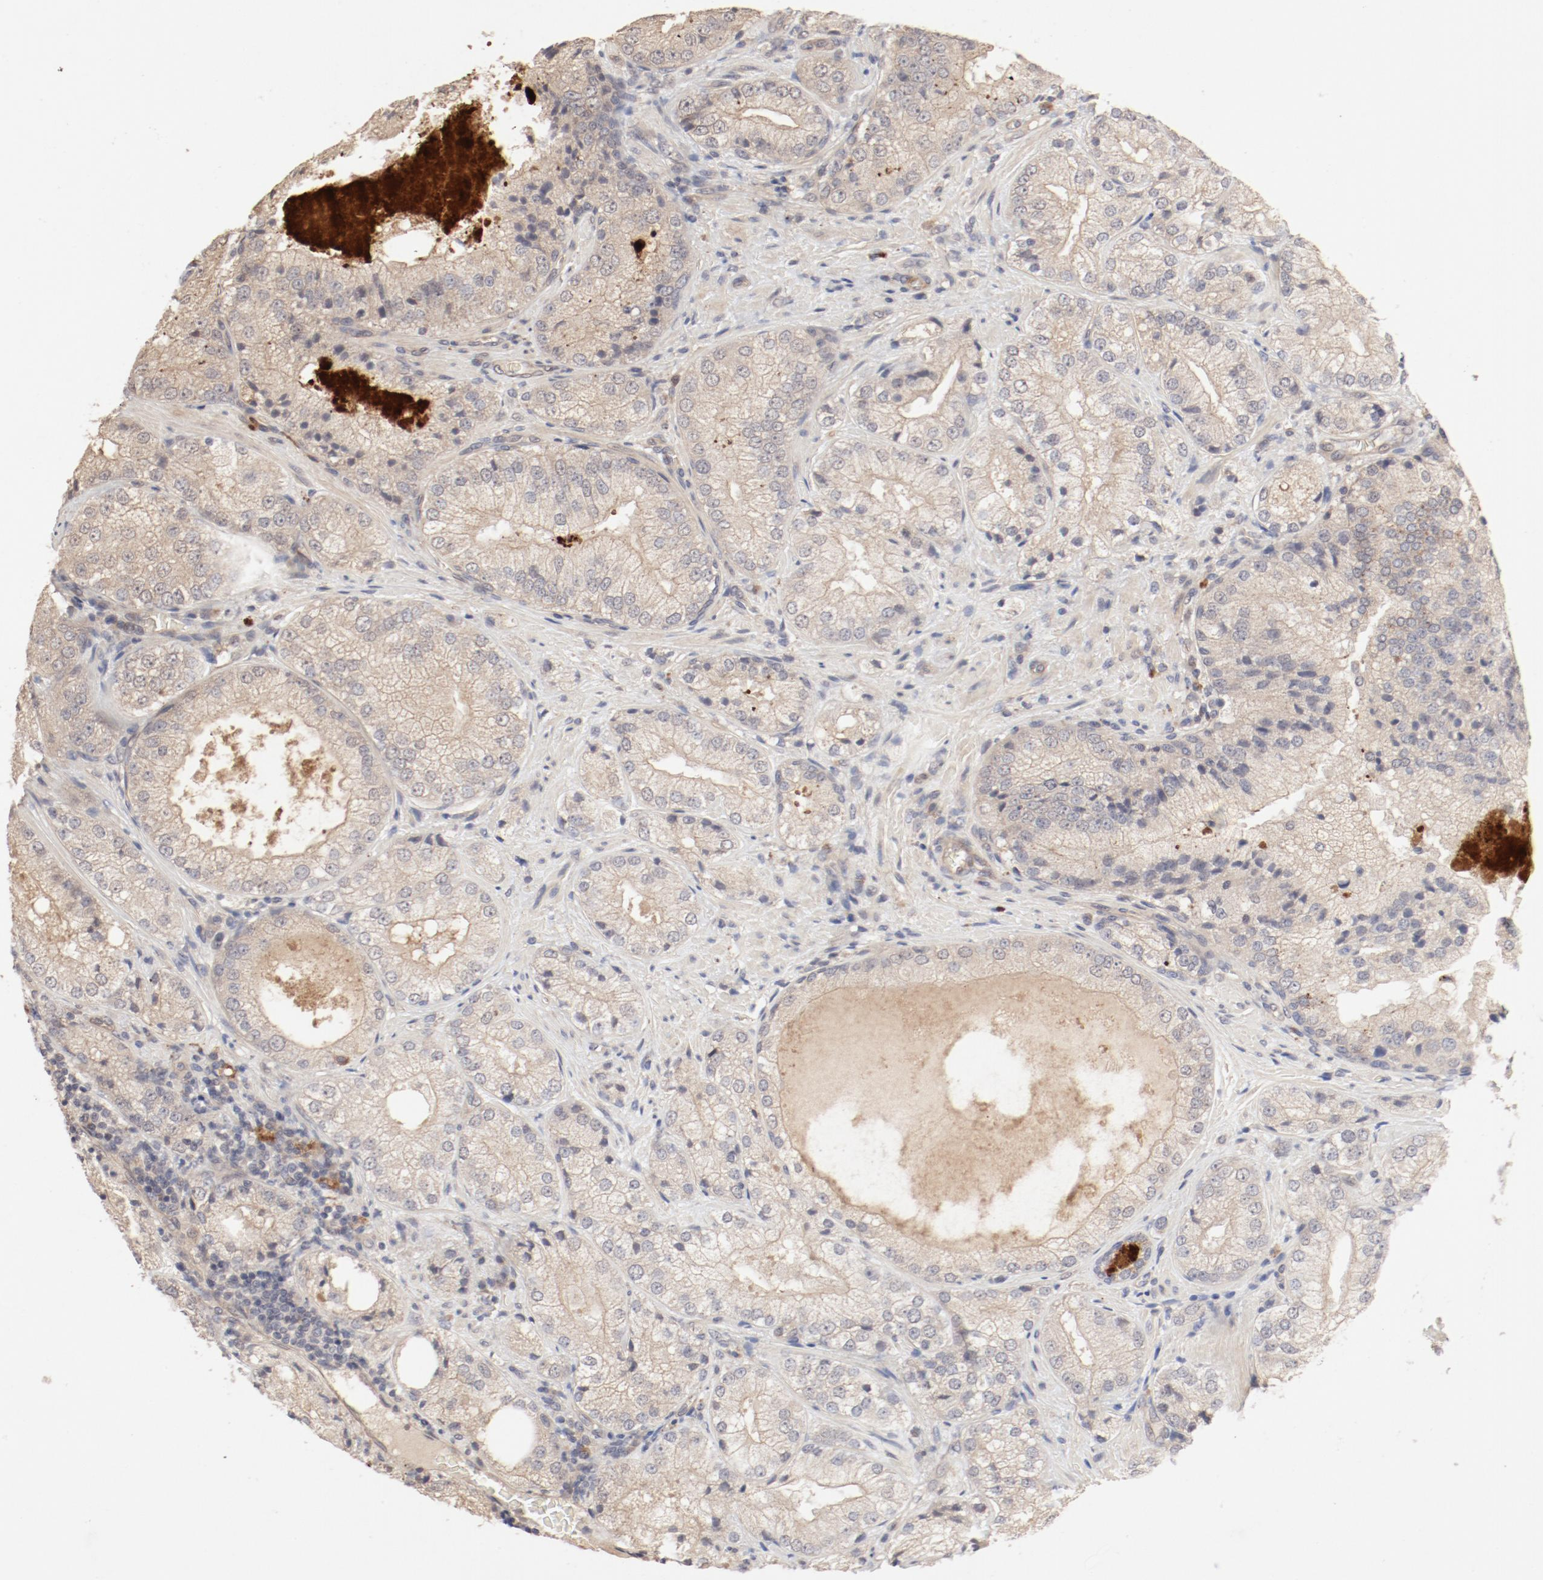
{"staining": {"intensity": "moderate", "quantity": ">75%", "location": "cytoplasmic/membranous"}, "tissue": "prostate cancer", "cell_type": "Tumor cells", "image_type": "cancer", "snomed": [{"axis": "morphology", "description": "Adenocarcinoma, Low grade"}, {"axis": "topography", "description": "Prostate"}], "caption": "Immunohistochemical staining of low-grade adenocarcinoma (prostate) exhibits moderate cytoplasmic/membranous protein positivity in approximately >75% of tumor cells. (DAB (3,3'-diaminobenzidine) = brown stain, brightfield microscopy at high magnification).", "gene": "IL3RA", "patient": {"sex": "male", "age": 60}}